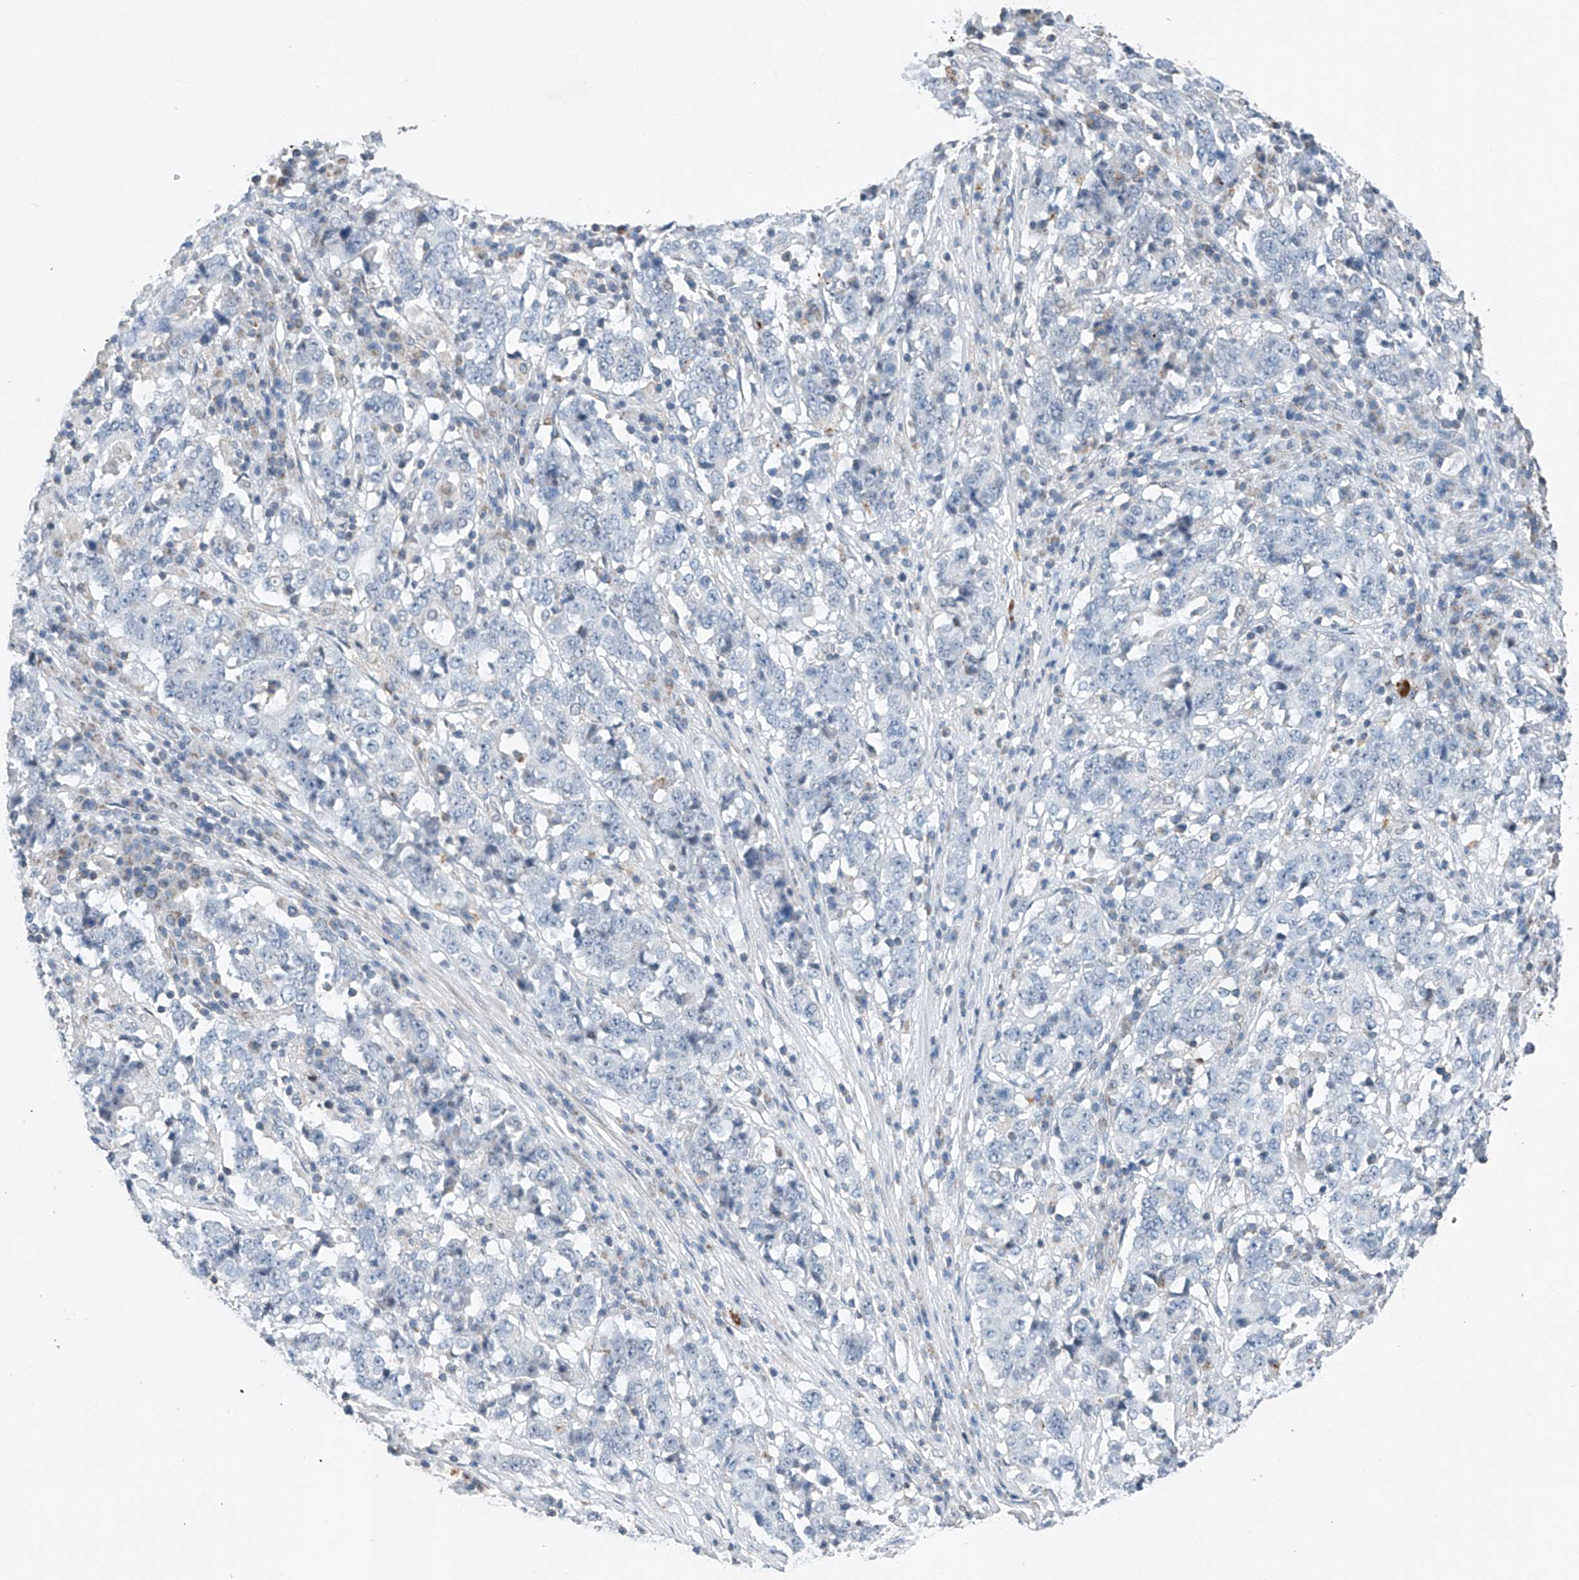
{"staining": {"intensity": "negative", "quantity": "none", "location": "none"}, "tissue": "stomach cancer", "cell_type": "Tumor cells", "image_type": "cancer", "snomed": [{"axis": "morphology", "description": "Adenocarcinoma, NOS"}, {"axis": "topography", "description": "Stomach"}], "caption": "High magnification brightfield microscopy of adenocarcinoma (stomach) stained with DAB (brown) and counterstained with hematoxylin (blue): tumor cells show no significant expression.", "gene": "KLF15", "patient": {"sex": "male", "age": 59}}